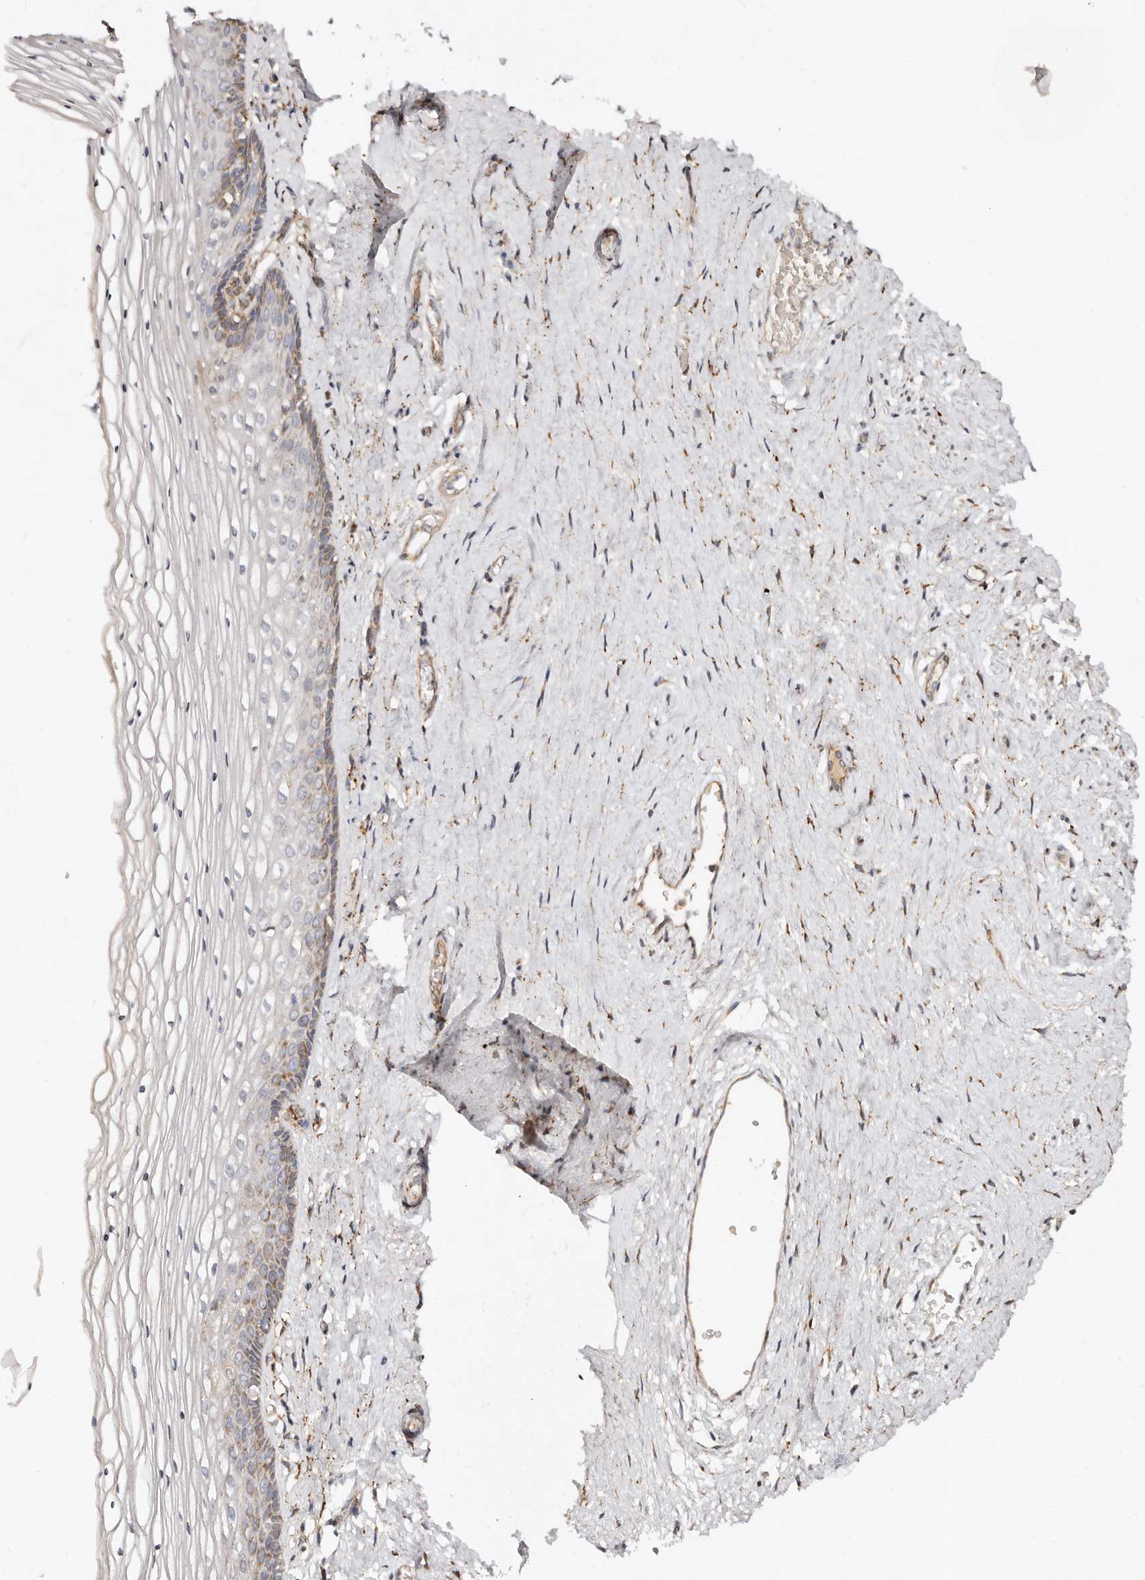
{"staining": {"intensity": "moderate", "quantity": "<25%", "location": "cytoplasmic/membranous"}, "tissue": "vagina", "cell_type": "Squamous epithelial cells", "image_type": "normal", "snomed": [{"axis": "morphology", "description": "Normal tissue, NOS"}, {"axis": "topography", "description": "Vagina"}], "caption": "Protein staining reveals moderate cytoplasmic/membranous expression in approximately <25% of squamous epithelial cells in normal vagina. (DAB (3,3'-diaminobenzidine) IHC, brown staining for protein, blue staining for nuclei).", "gene": "SERPINH1", "patient": {"sex": "female", "age": 46}}